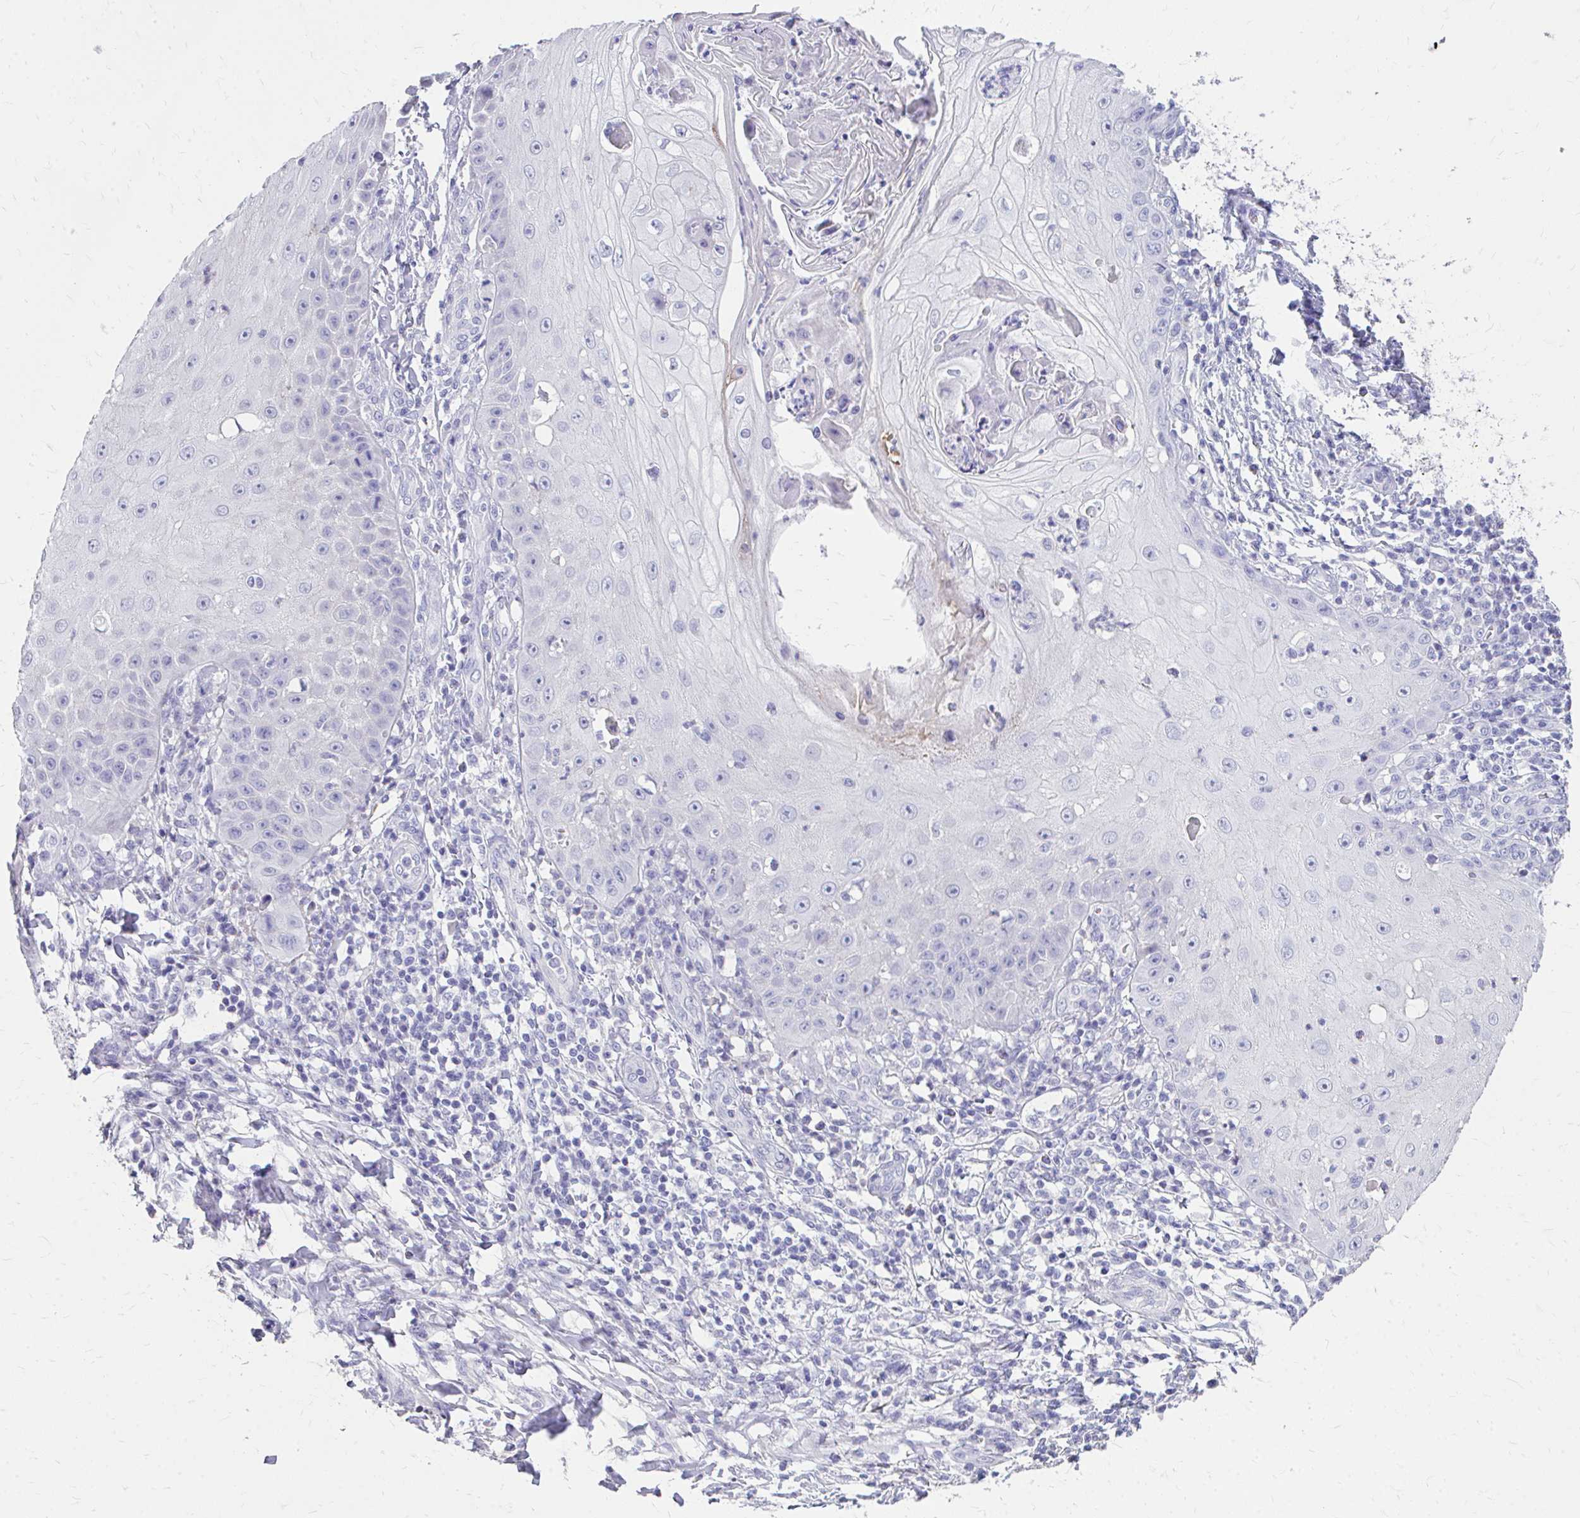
{"staining": {"intensity": "negative", "quantity": "none", "location": "none"}, "tissue": "skin cancer", "cell_type": "Tumor cells", "image_type": "cancer", "snomed": [{"axis": "morphology", "description": "Squamous cell carcinoma, NOS"}, {"axis": "topography", "description": "Skin"}], "caption": "Human skin cancer (squamous cell carcinoma) stained for a protein using IHC displays no expression in tumor cells.", "gene": "CFH", "patient": {"sex": "male", "age": 70}}